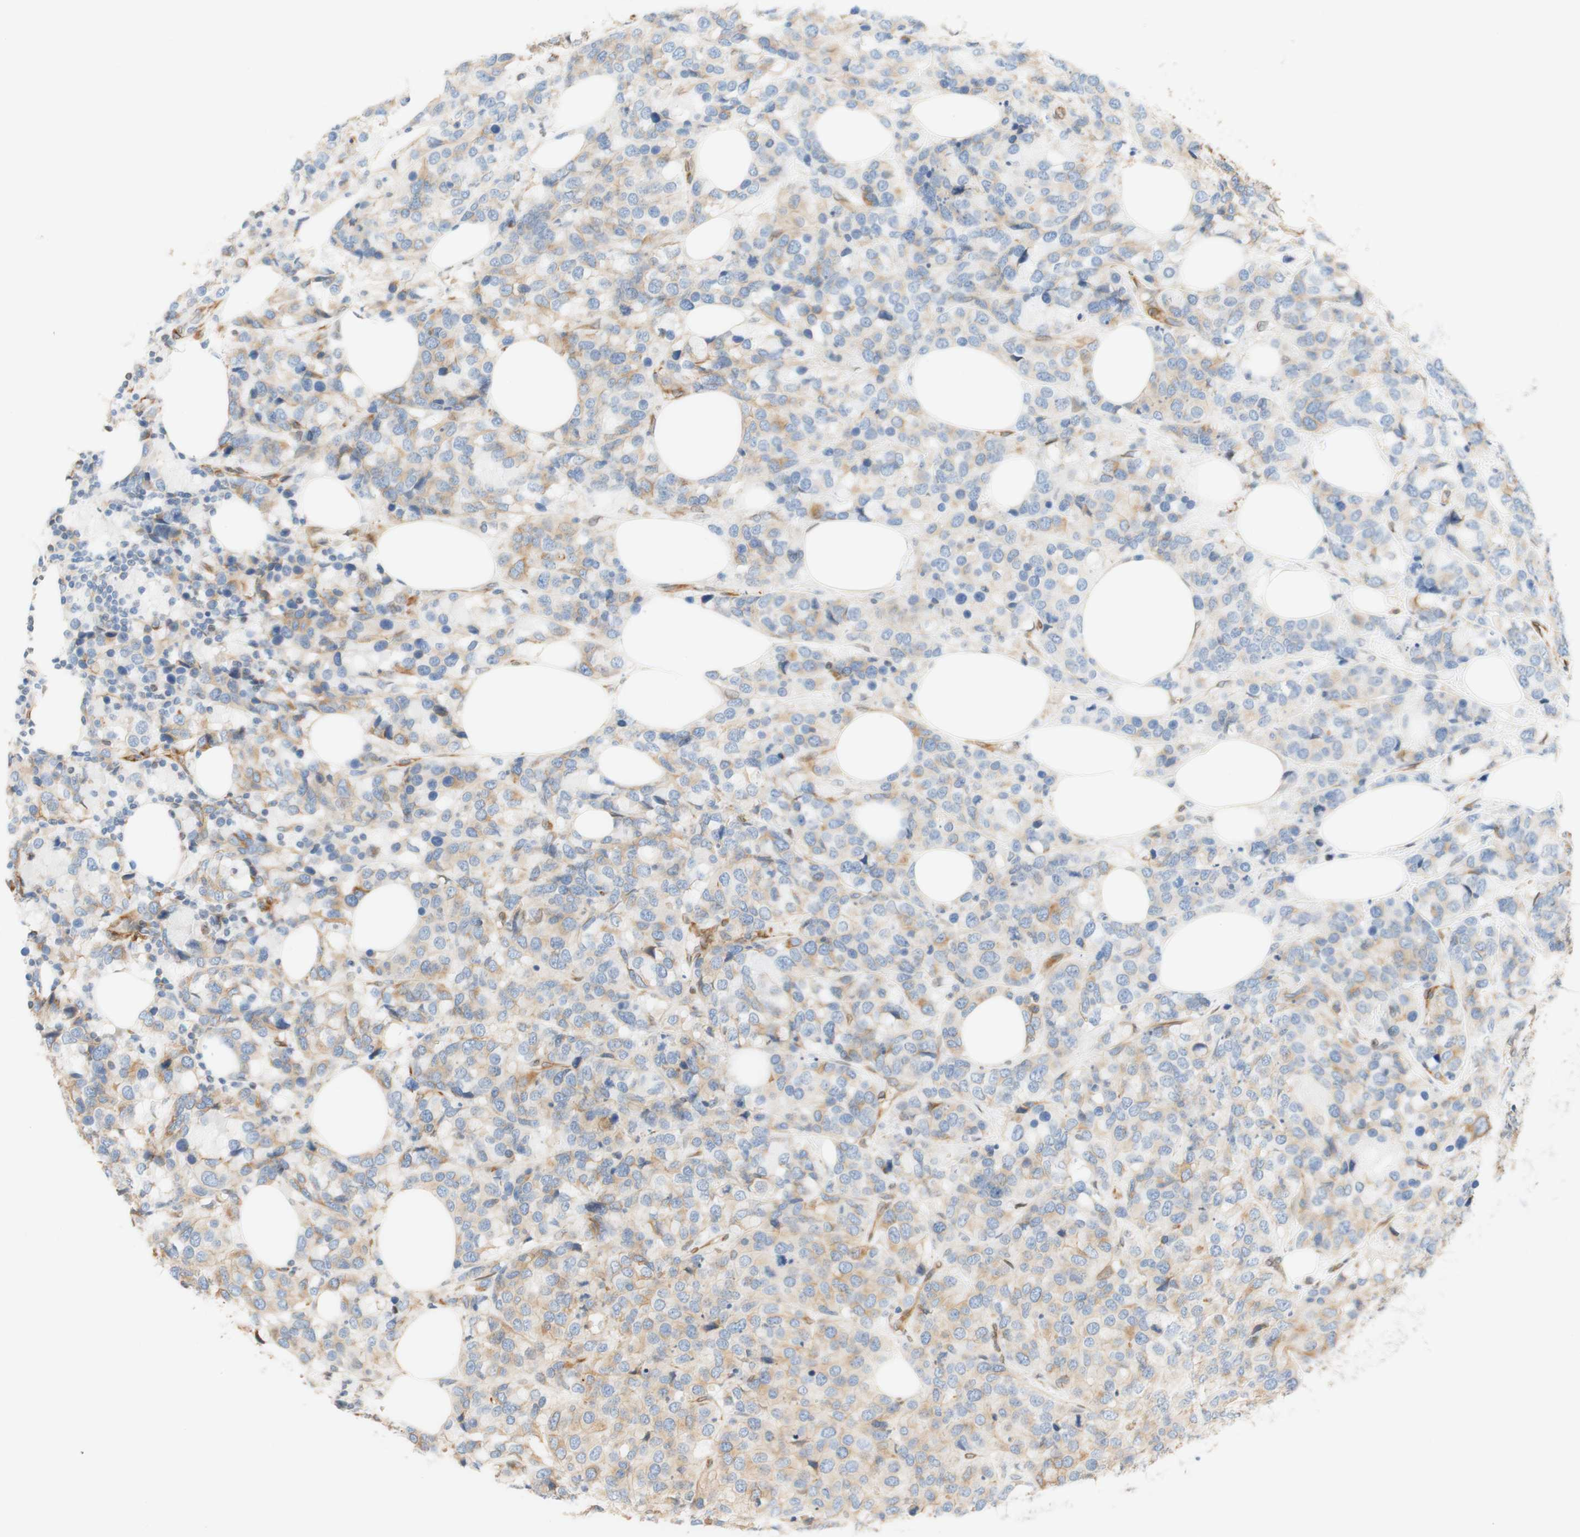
{"staining": {"intensity": "moderate", "quantity": "25%-75%", "location": "cytoplasmic/membranous"}, "tissue": "breast cancer", "cell_type": "Tumor cells", "image_type": "cancer", "snomed": [{"axis": "morphology", "description": "Lobular carcinoma"}, {"axis": "topography", "description": "Breast"}], "caption": "The photomicrograph exhibits immunohistochemical staining of lobular carcinoma (breast). There is moderate cytoplasmic/membranous staining is appreciated in approximately 25%-75% of tumor cells.", "gene": "ENDOD1", "patient": {"sex": "female", "age": 59}}